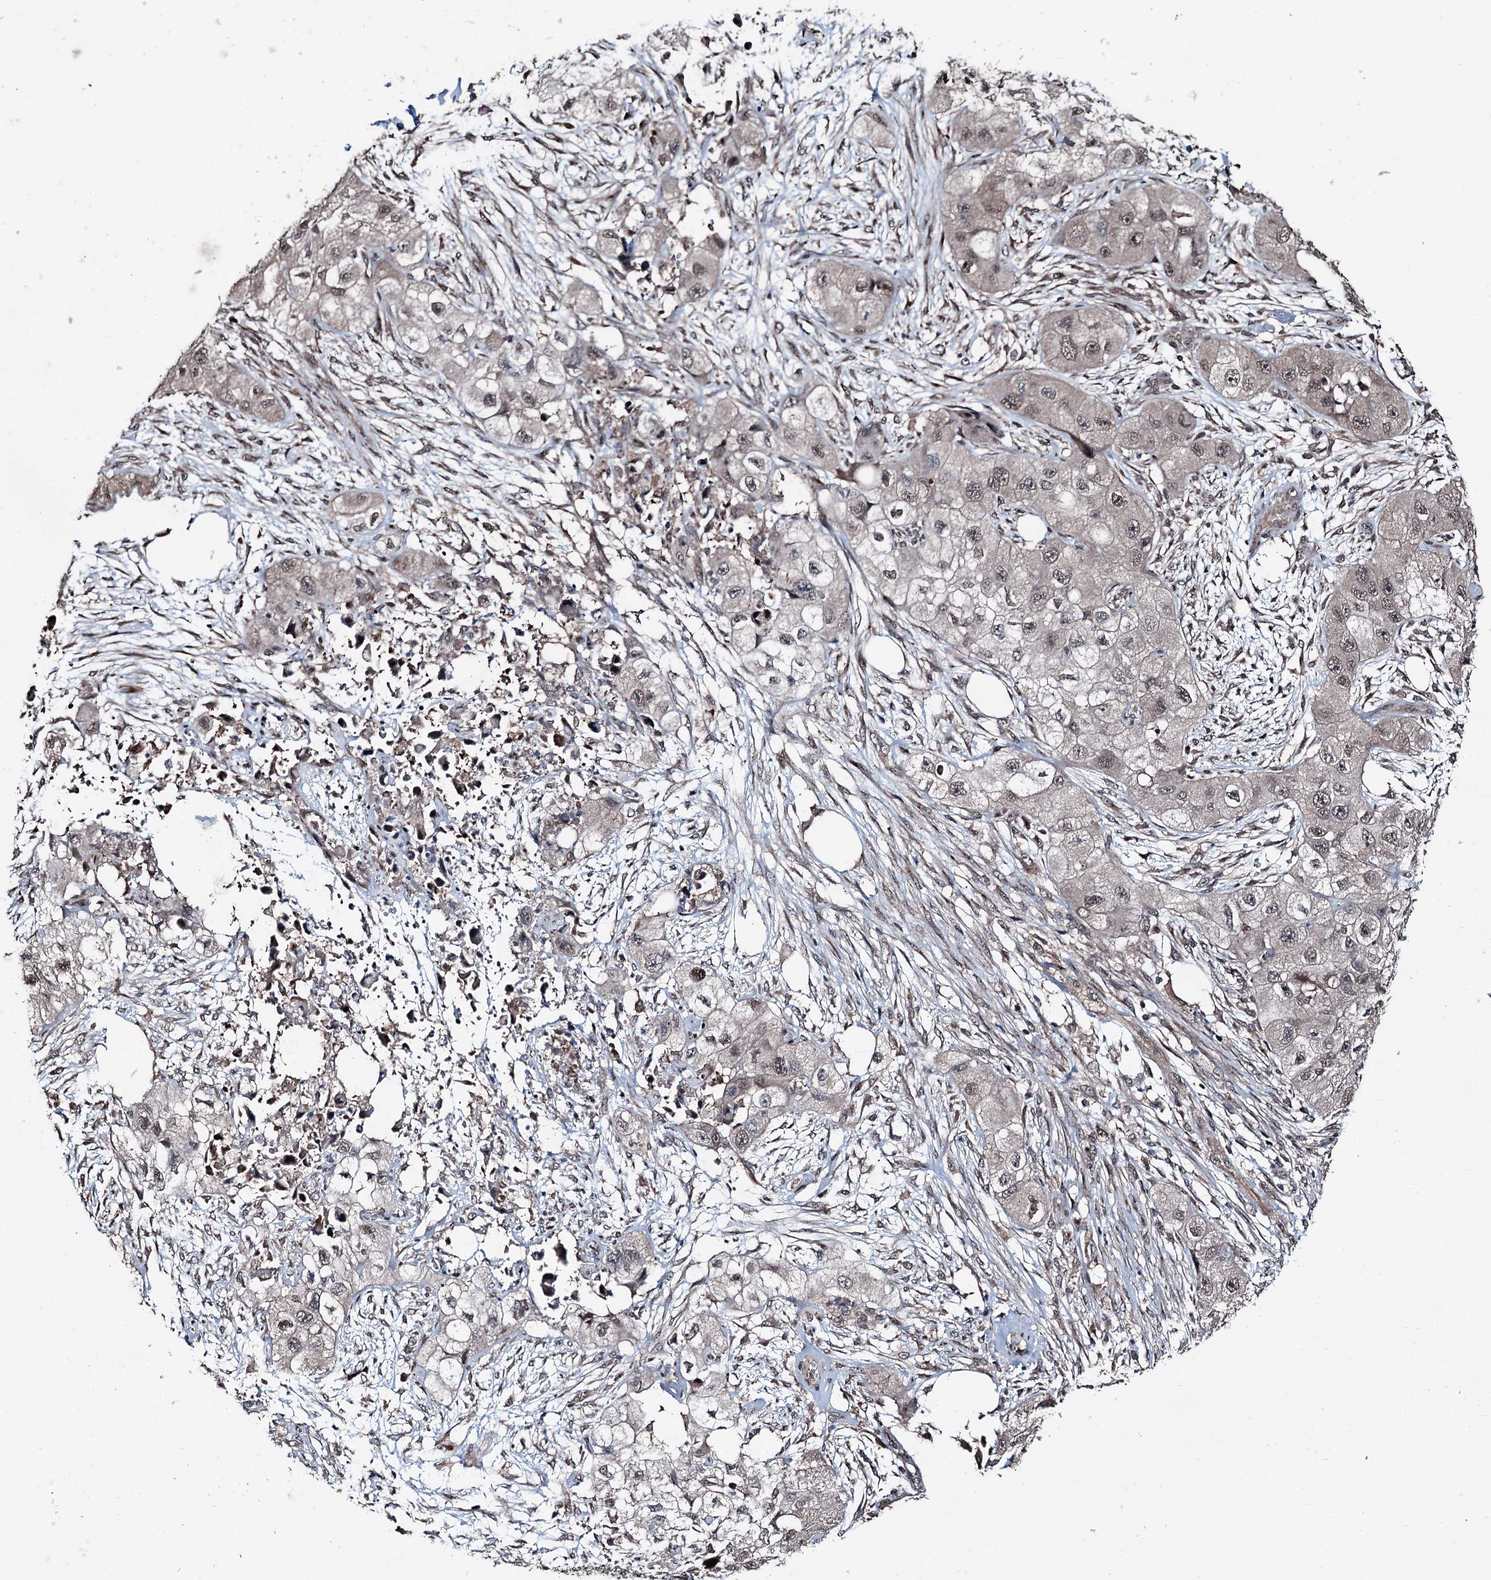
{"staining": {"intensity": "weak", "quantity": ">75%", "location": "nuclear"}, "tissue": "skin cancer", "cell_type": "Tumor cells", "image_type": "cancer", "snomed": [{"axis": "morphology", "description": "Squamous cell carcinoma, NOS"}, {"axis": "topography", "description": "Skin"}, {"axis": "topography", "description": "Subcutis"}], "caption": "Weak nuclear expression for a protein is identified in approximately >75% of tumor cells of skin cancer using immunohistochemistry.", "gene": "PSMD13", "patient": {"sex": "male", "age": 73}}